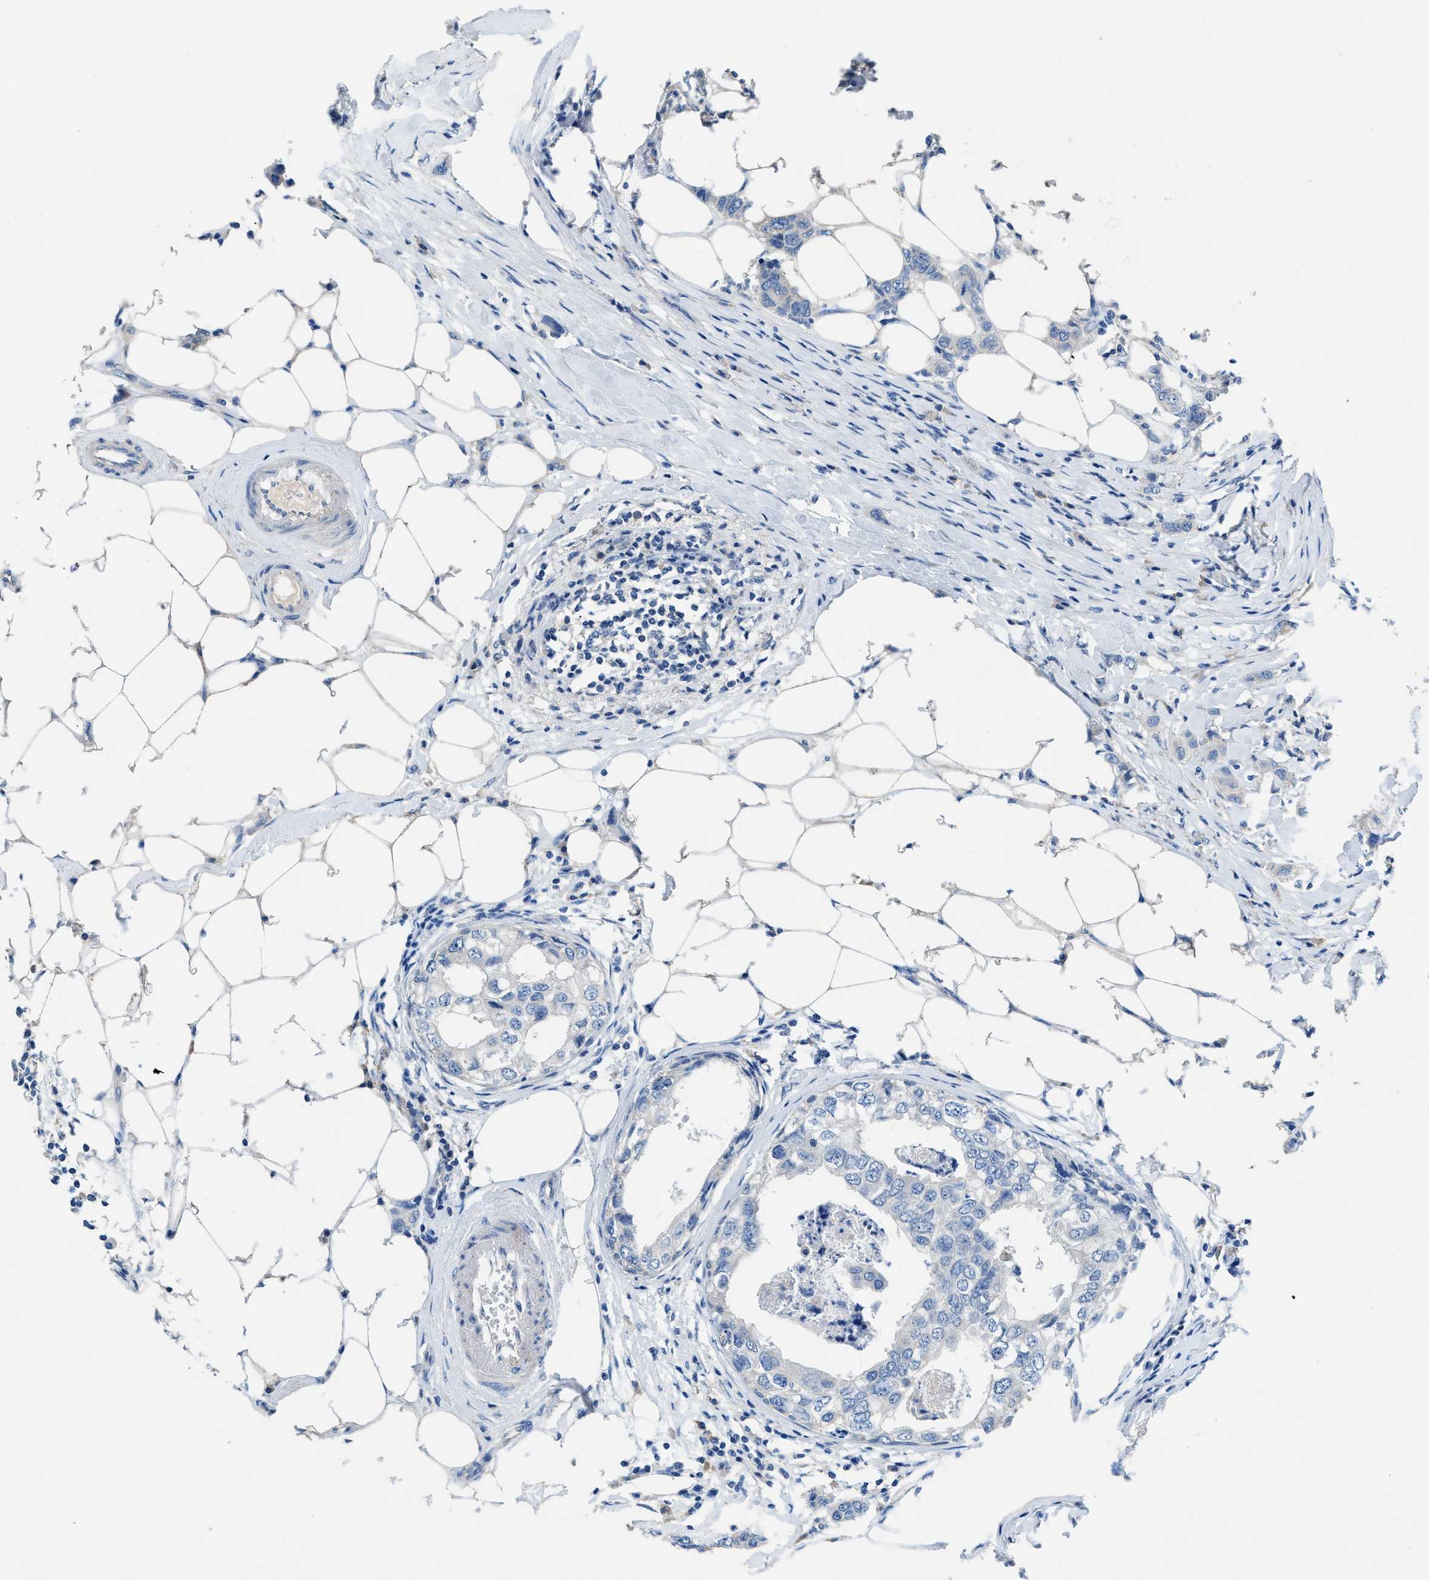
{"staining": {"intensity": "negative", "quantity": "none", "location": "none"}, "tissue": "breast cancer", "cell_type": "Tumor cells", "image_type": "cancer", "snomed": [{"axis": "morphology", "description": "Duct carcinoma"}, {"axis": "topography", "description": "Breast"}], "caption": "Breast cancer (intraductal carcinoma) stained for a protein using IHC demonstrates no expression tumor cells.", "gene": "SLC10A6", "patient": {"sex": "female", "age": 50}}